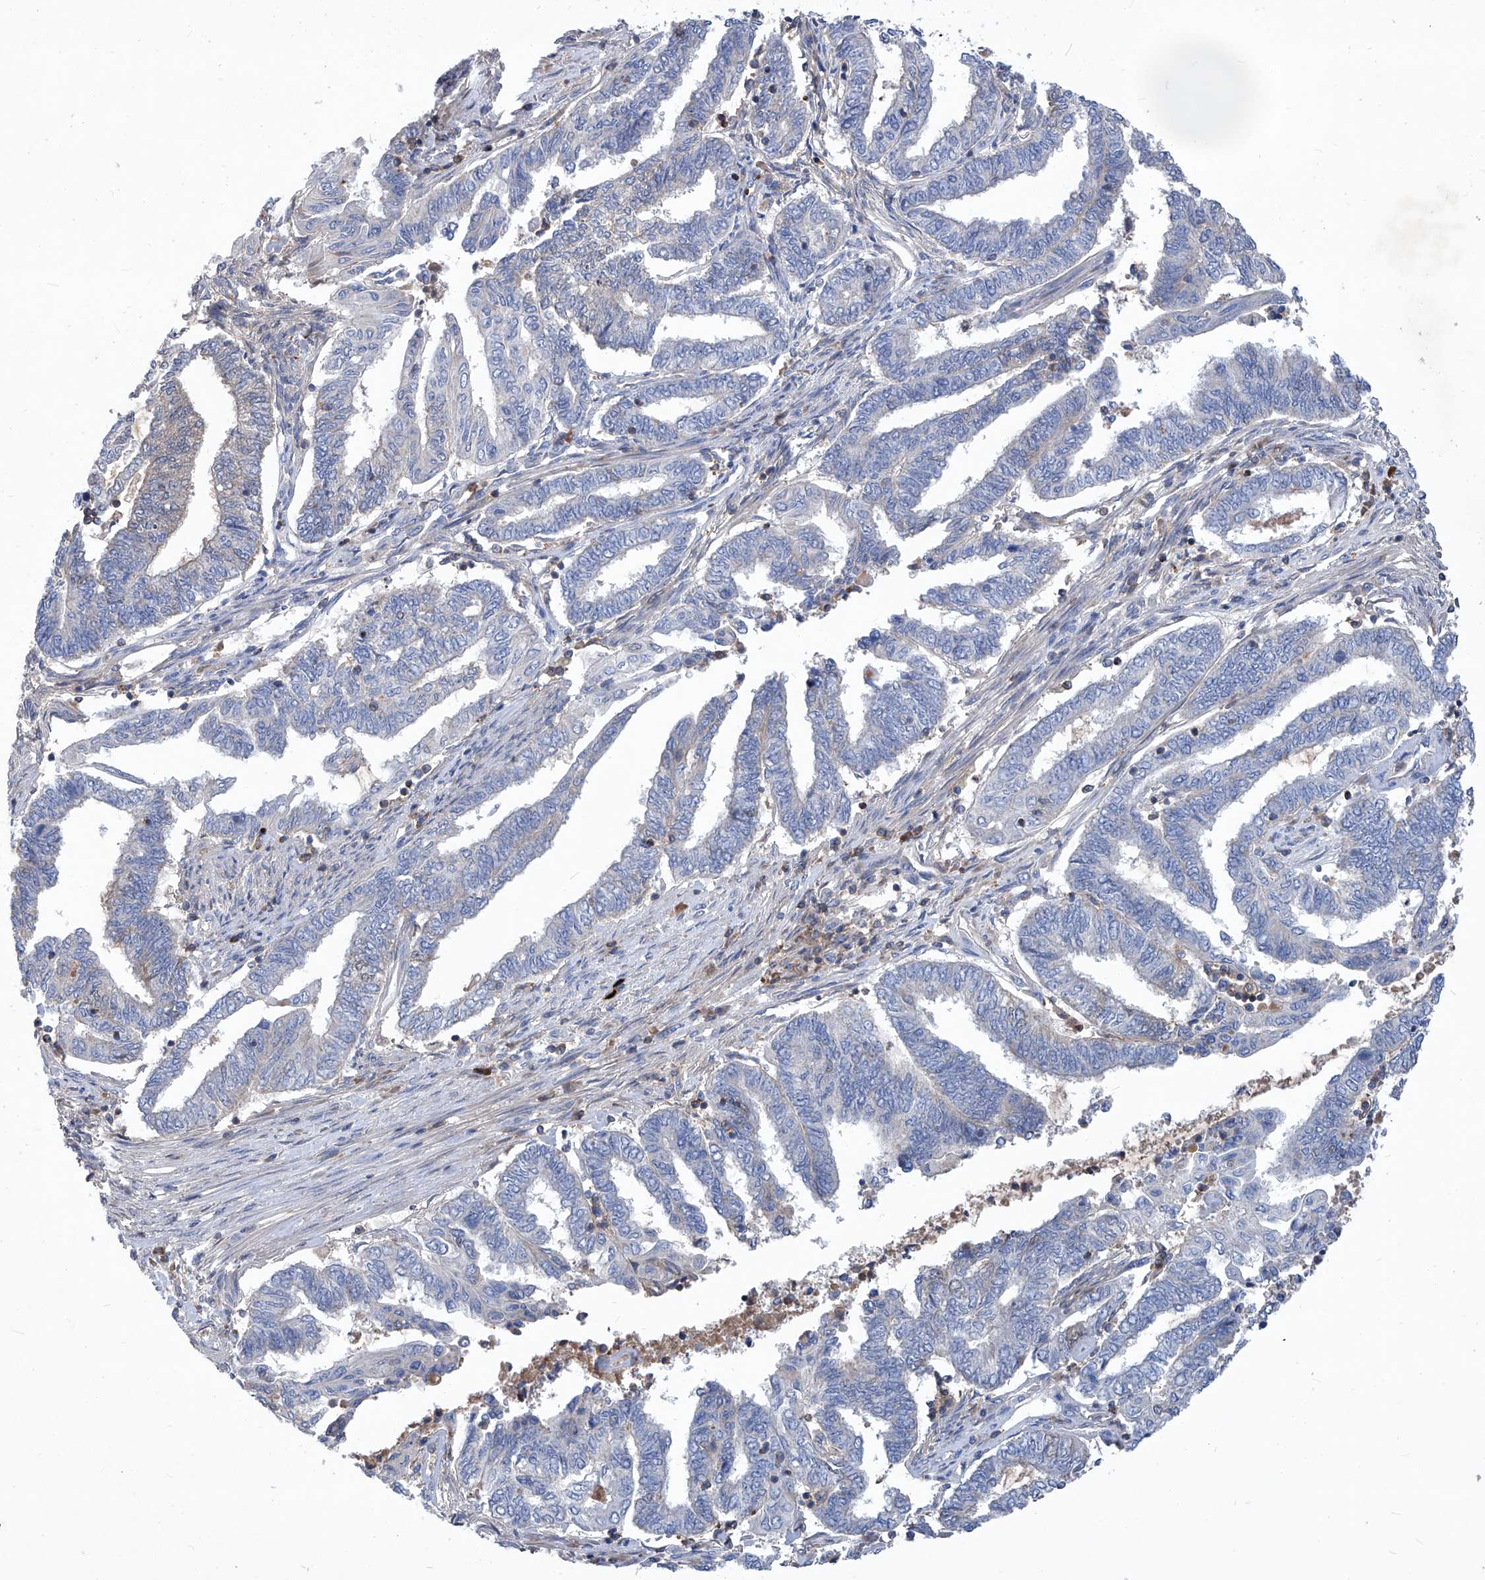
{"staining": {"intensity": "negative", "quantity": "none", "location": "none"}, "tissue": "endometrial cancer", "cell_type": "Tumor cells", "image_type": "cancer", "snomed": [{"axis": "morphology", "description": "Adenocarcinoma, NOS"}, {"axis": "topography", "description": "Uterus"}, {"axis": "topography", "description": "Endometrium"}], "caption": "IHC image of neoplastic tissue: human endometrial adenocarcinoma stained with DAB exhibits no significant protein positivity in tumor cells.", "gene": "EPHA8", "patient": {"sex": "female", "age": 70}}